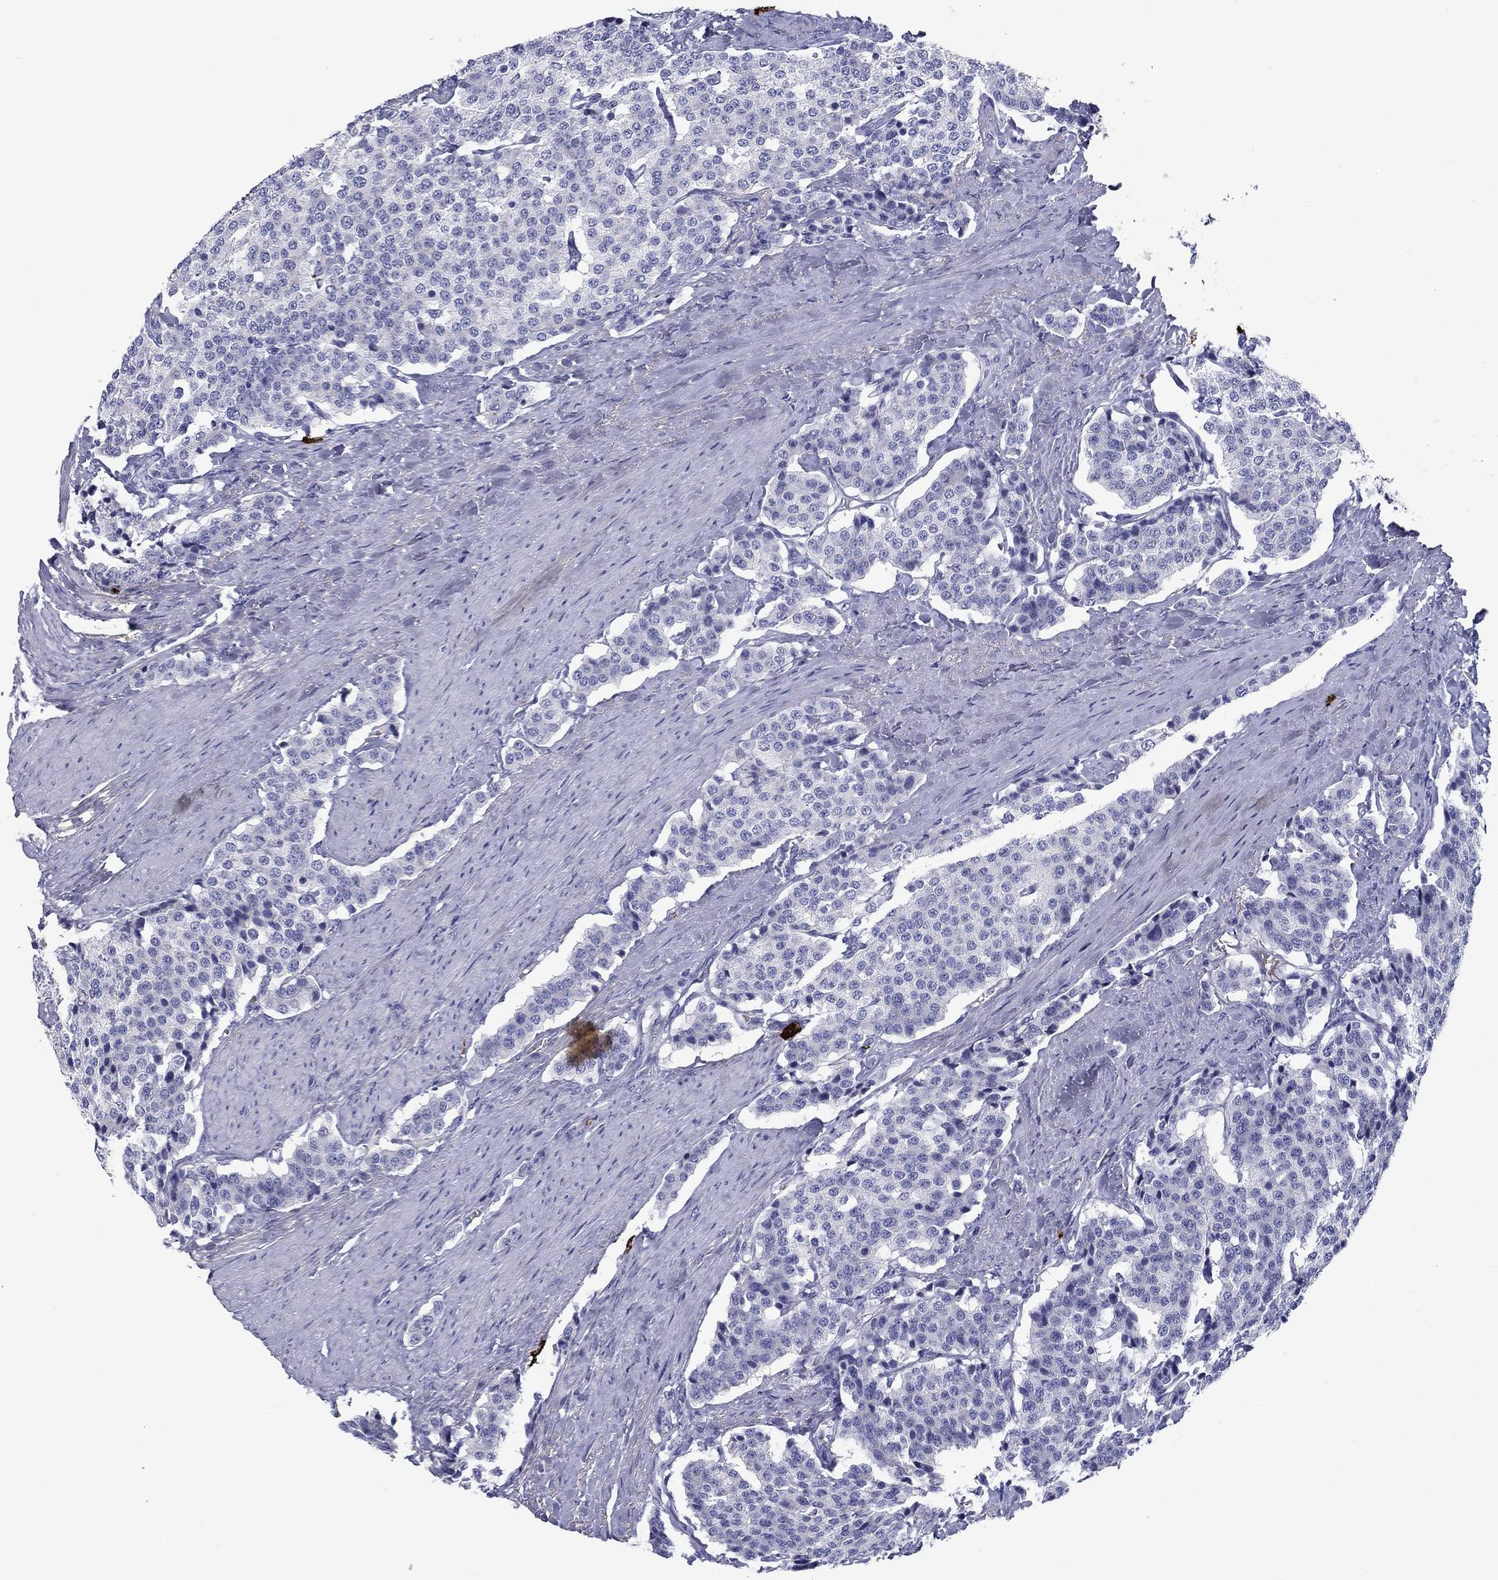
{"staining": {"intensity": "negative", "quantity": "none", "location": "none"}, "tissue": "carcinoid", "cell_type": "Tumor cells", "image_type": "cancer", "snomed": [{"axis": "morphology", "description": "Carcinoid, malignant, NOS"}, {"axis": "topography", "description": "Small intestine"}], "caption": "A photomicrograph of carcinoid (malignant) stained for a protein reveals no brown staining in tumor cells. Brightfield microscopy of immunohistochemistry stained with DAB (brown) and hematoxylin (blue), captured at high magnification.", "gene": "CD40LG", "patient": {"sex": "female", "age": 58}}